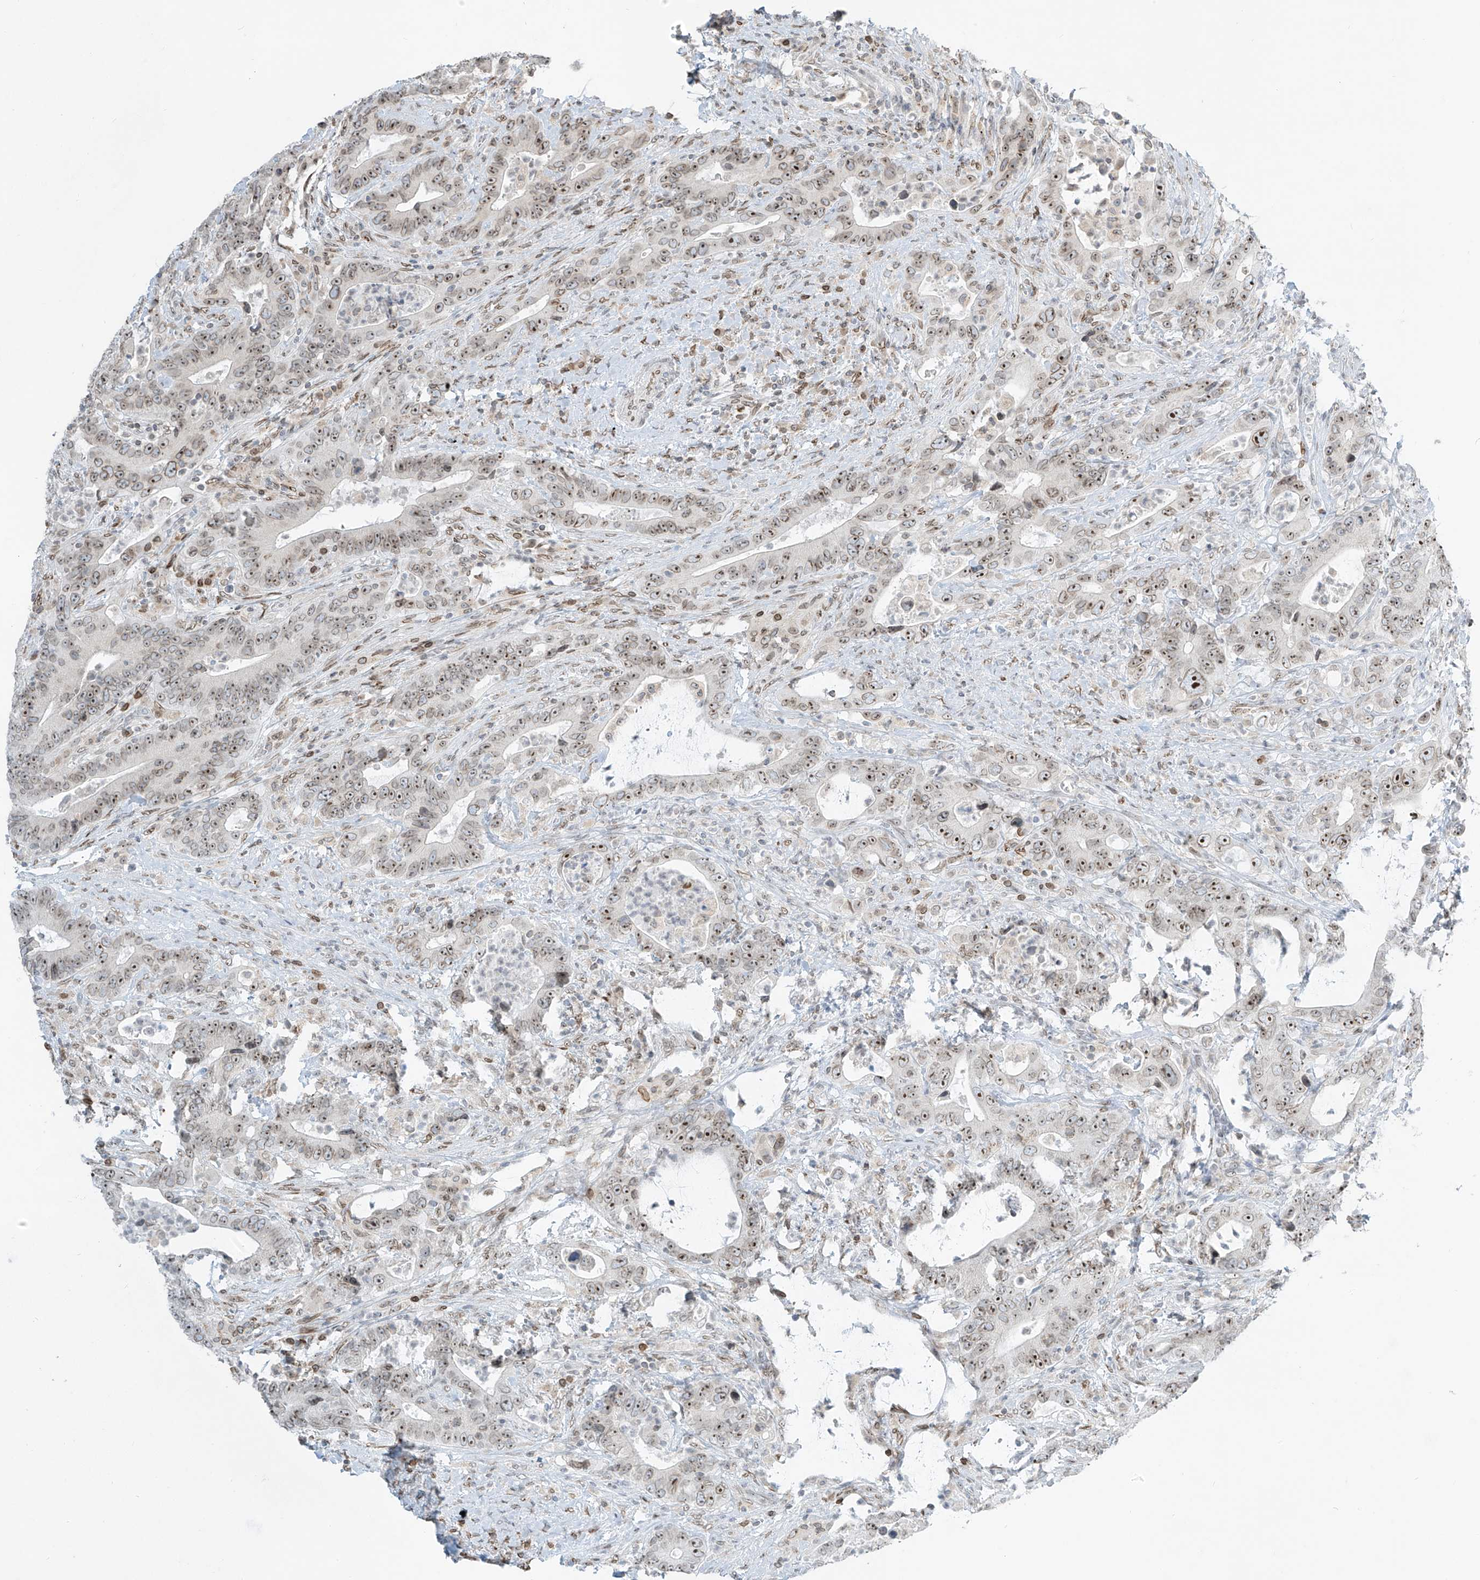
{"staining": {"intensity": "moderate", "quantity": ">75%", "location": "nuclear"}, "tissue": "colorectal cancer", "cell_type": "Tumor cells", "image_type": "cancer", "snomed": [{"axis": "morphology", "description": "Adenocarcinoma, NOS"}, {"axis": "topography", "description": "Colon"}], "caption": "Immunohistochemistry (IHC) (DAB) staining of adenocarcinoma (colorectal) demonstrates moderate nuclear protein staining in approximately >75% of tumor cells. Nuclei are stained in blue.", "gene": "SAMD15", "patient": {"sex": "female", "age": 75}}